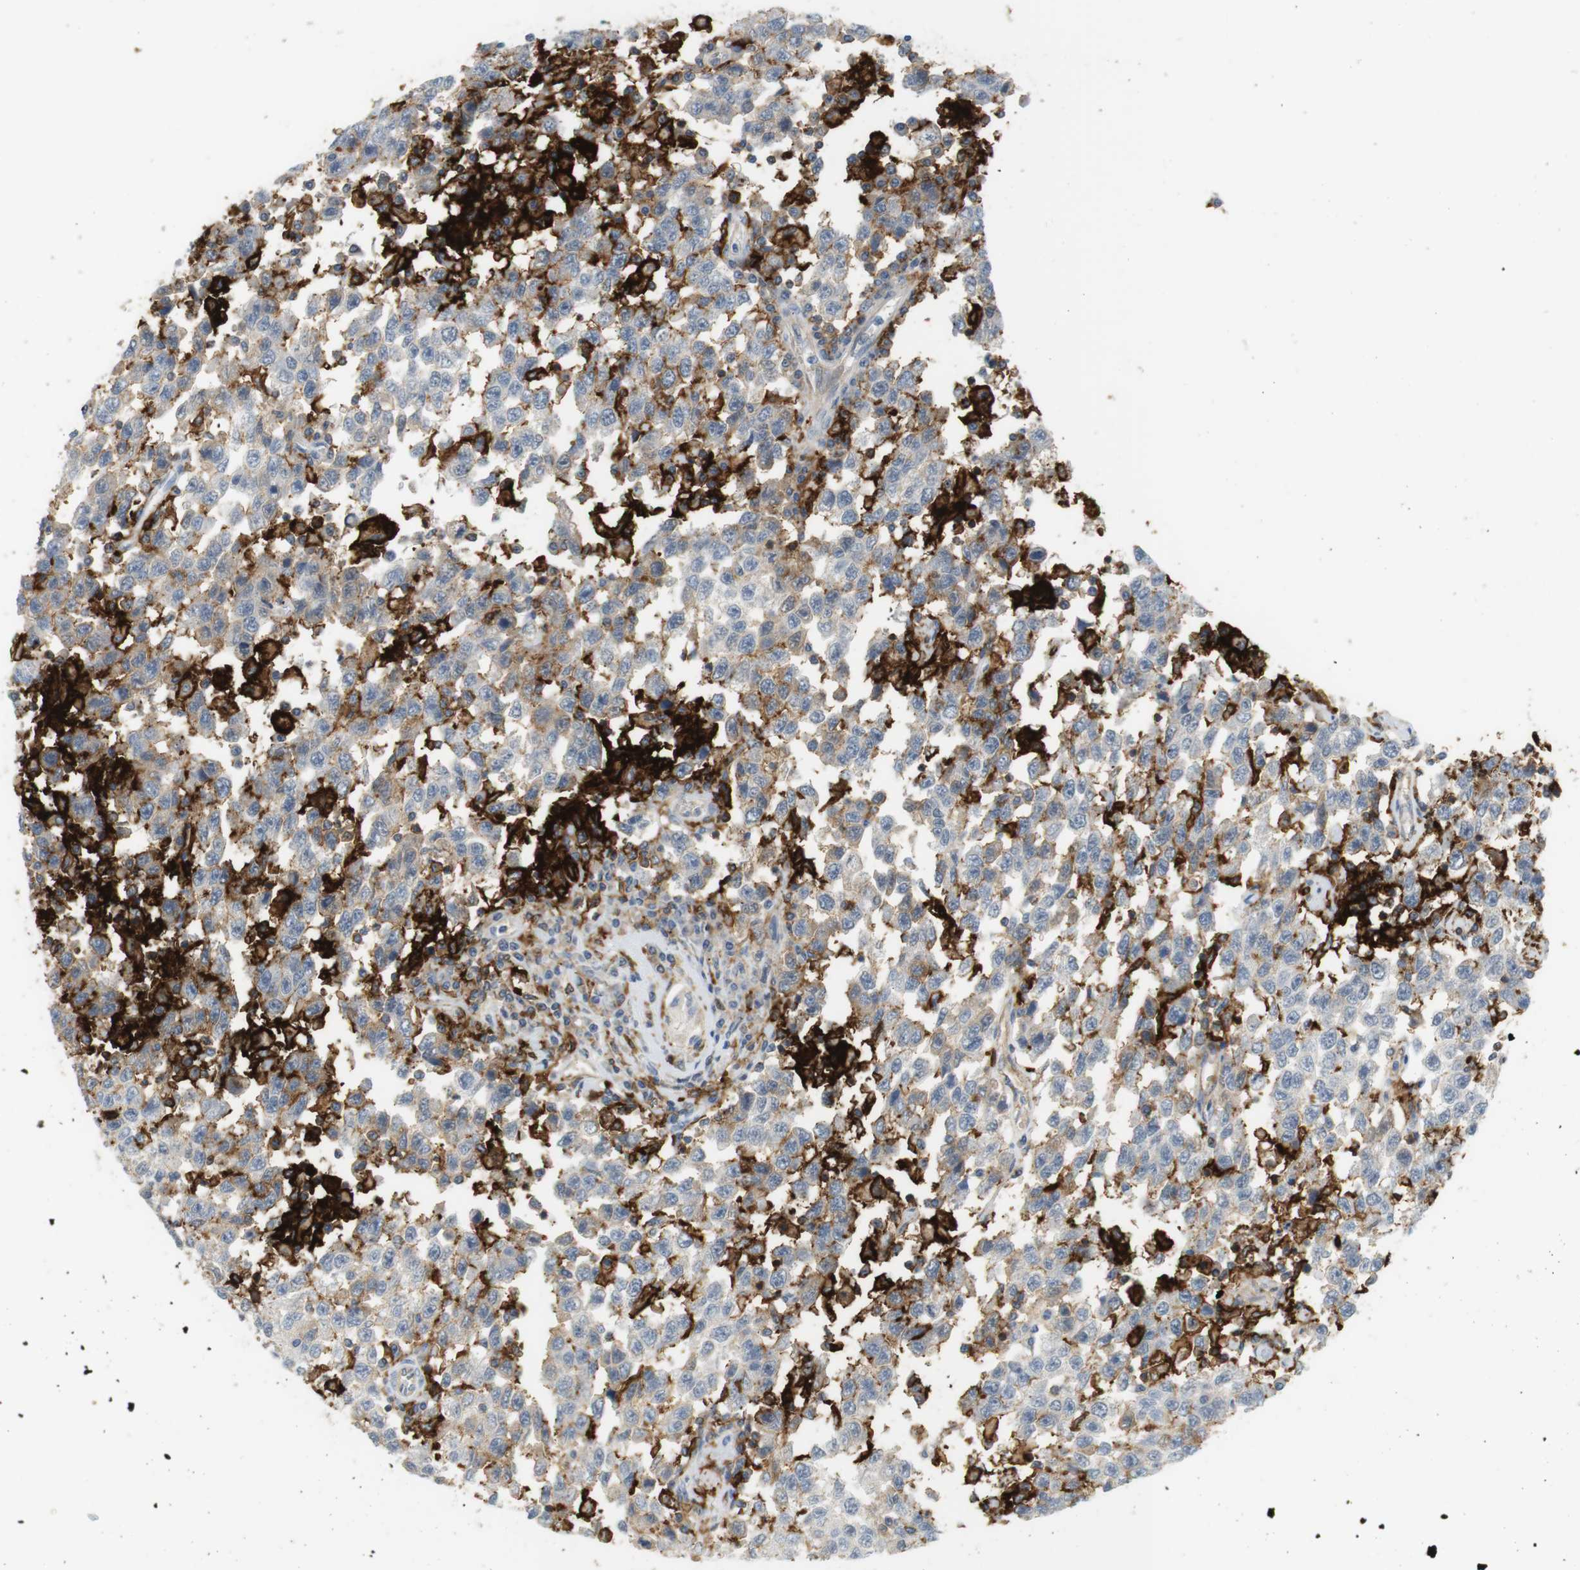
{"staining": {"intensity": "weak", "quantity": "<25%", "location": "cytoplasmic/membranous"}, "tissue": "testis cancer", "cell_type": "Tumor cells", "image_type": "cancer", "snomed": [{"axis": "morphology", "description": "Seminoma, NOS"}, {"axis": "topography", "description": "Testis"}], "caption": "There is no significant expression in tumor cells of testis seminoma.", "gene": "SIRPA", "patient": {"sex": "male", "age": 41}}